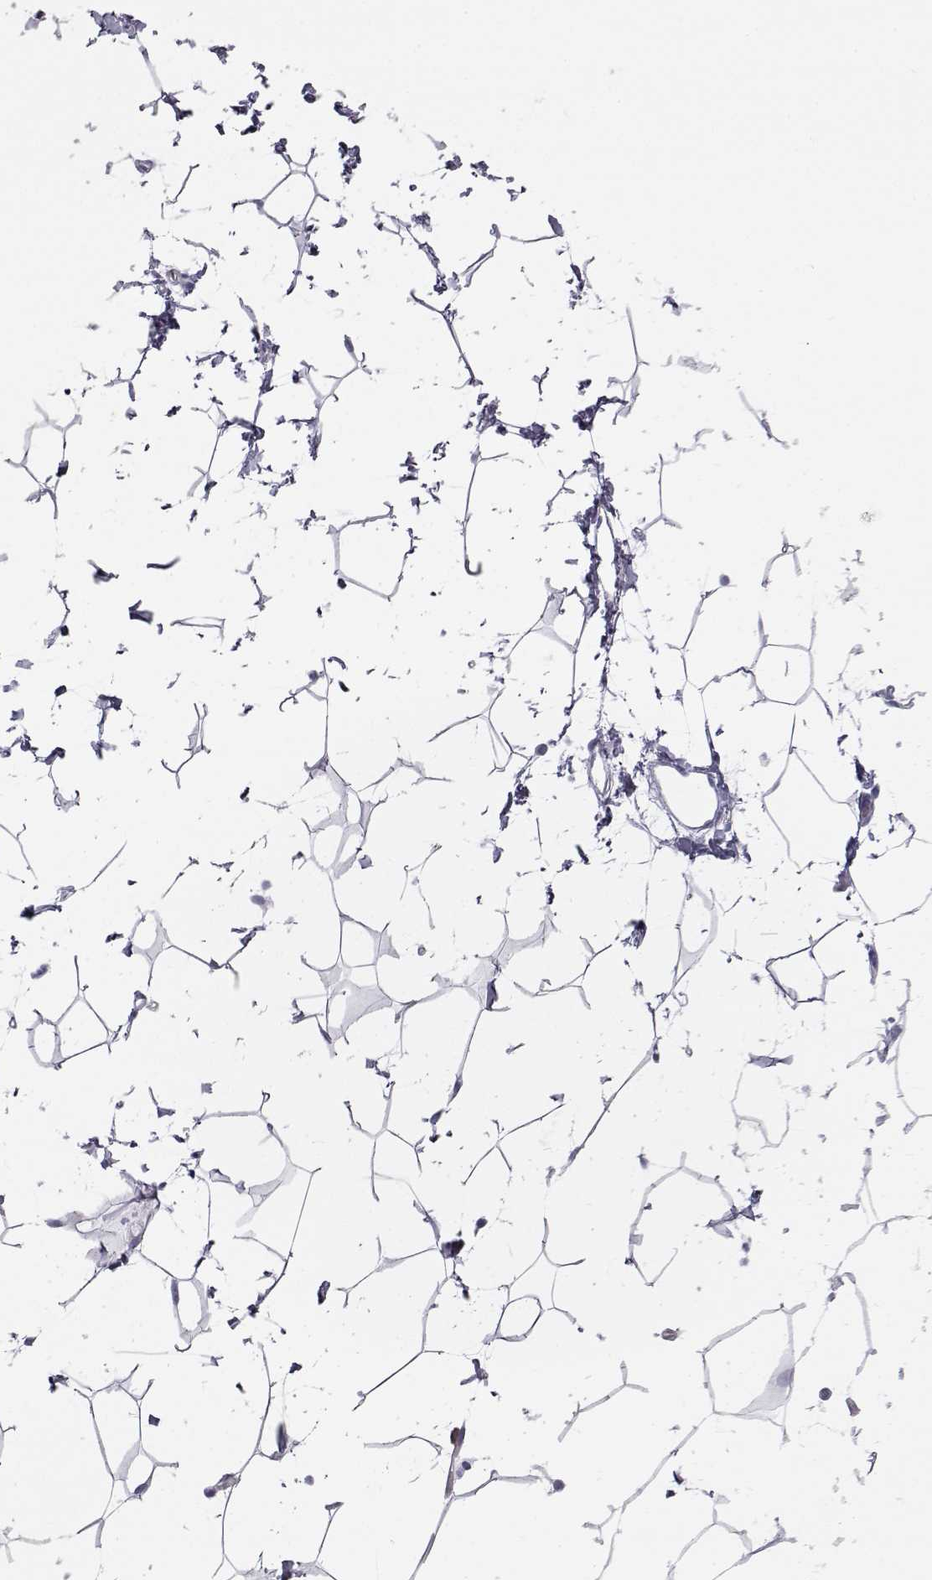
{"staining": {"intensity": "negative", "quantity": "none", "location": "none"}, "tissue": "breast", "cell_type": "Adipocytes", "image_type": "normal", "snomed": [{"axis": "morphology", "description": "Normal tissue, NOS"}, {"axis": "topography", "description": "Breast"}], "caption": "Immunohistochemical staining of normal human breast displays no significant staining in adipocytes. (Stains: DAB IHC with hematoxylin counter stain, Microscopy: brightfield microscopy at high magnification).", "gene": "ITLN1", "patient": {"sex": "female", "age": 32}}